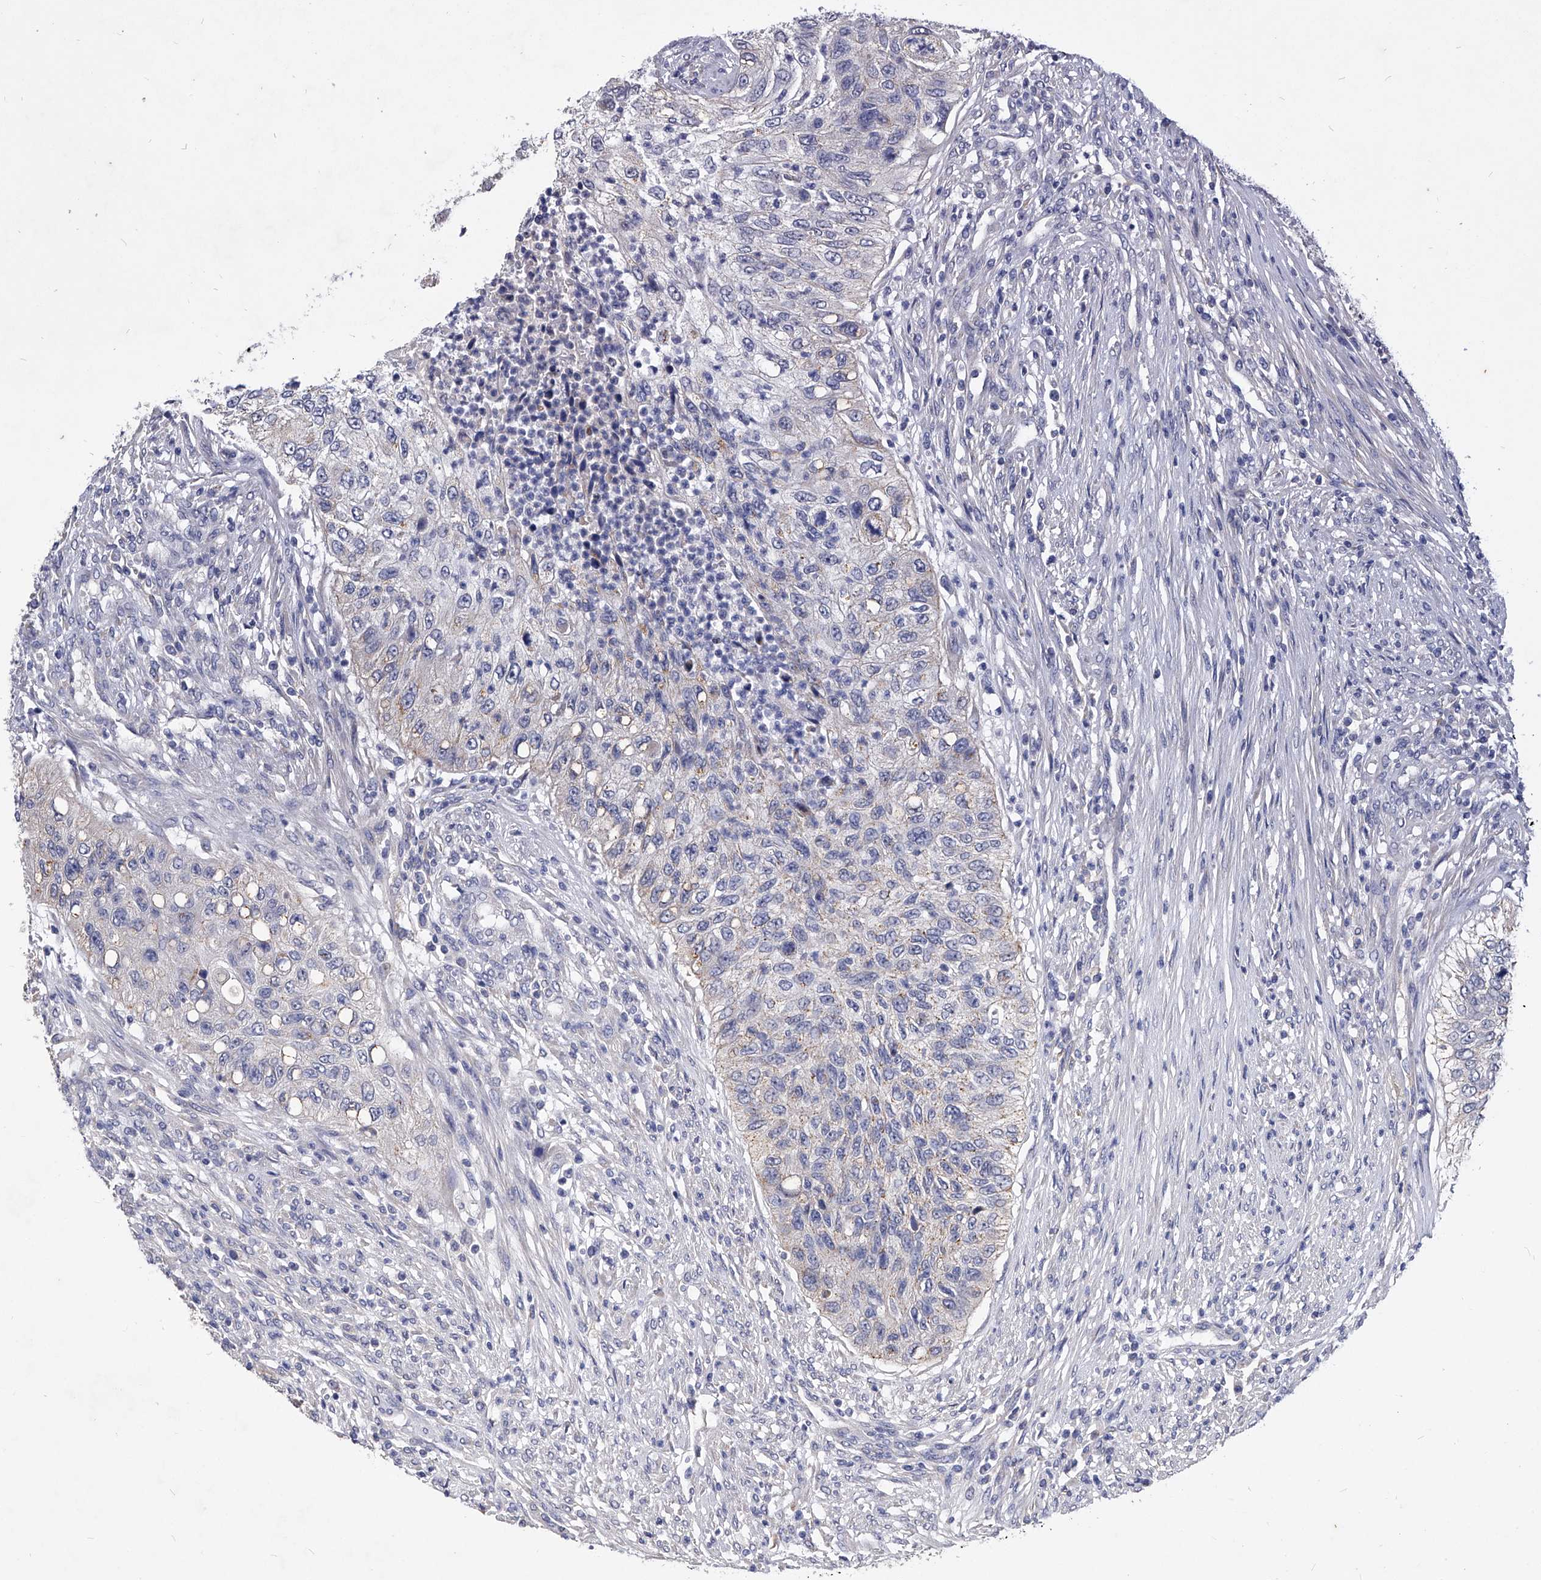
{"staining": {"intensity": "weak", "quantity": "<25%", "location": "cytoplasmic/membranous"}, "tissue": "urothelial cancer", "cell_type": "Tumor cells", "image_type": "cancer", "snomed": [{"axis": "morphology", "description": "Urothelial carcinoma, High grade"}, {"axis": "topography", "description": "Urinary bladder"}], "caption": "This is an IHC micrograph of urothelial cancer. There is no positivity in tumor cells.", "gene": "ZNF529", "patient": {"sex": "female", "age": 60}}